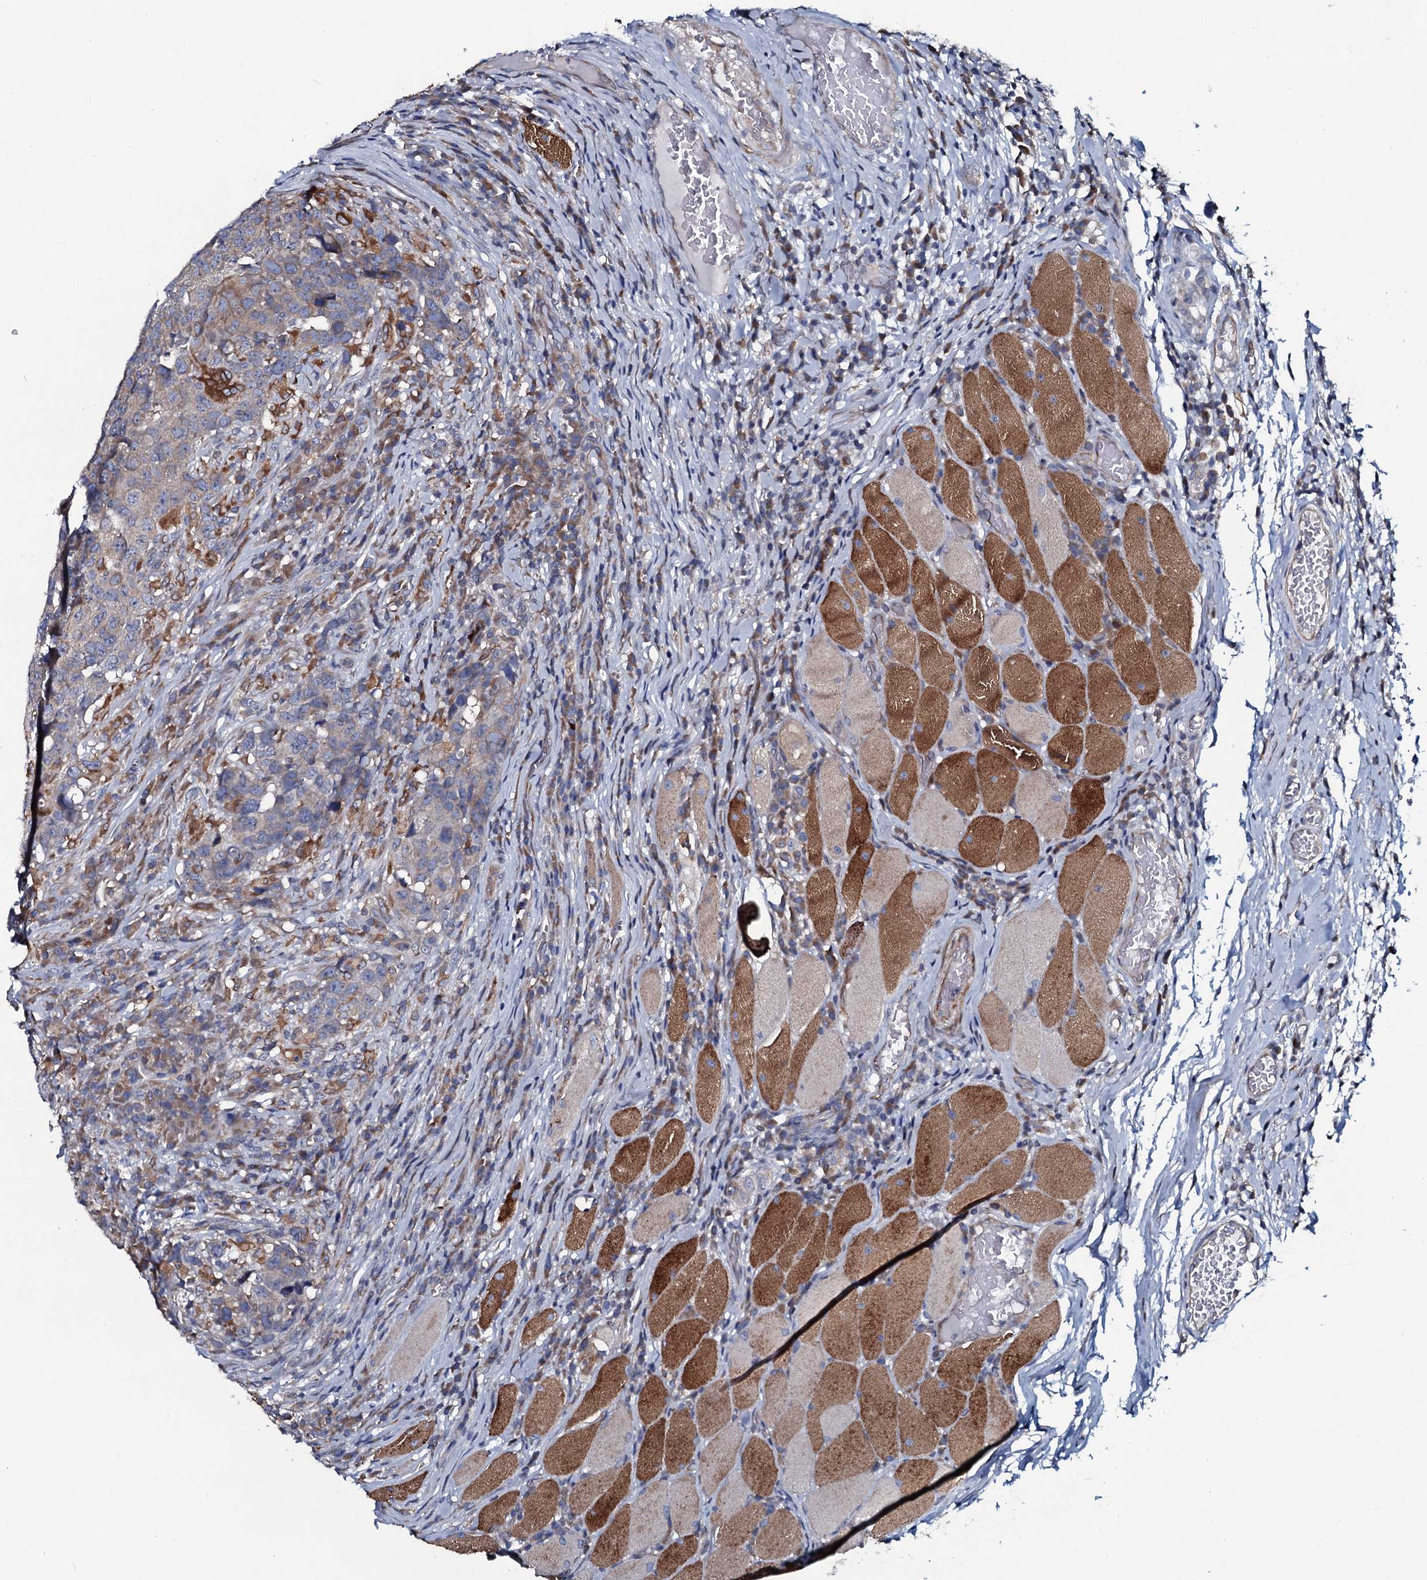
{"staining": {"intensity": "negative", "quantity": "none", "location": "none"}, "tissue": "head and neck cancer", "cell_type": "Tumor cells", "image_type": "cancer", "snomed": [{"axis": "morphology", "description": "Squamous cell carcinoma, NOS"}, {"axis": "topography", "description": "Head-Neck"}], "caption": "DAB (3,3'-diaminobenzidine) immunohistochemical staining of human squamous cell carcinoma (head and neck) exhibits no significant expression in tumor cells.", "gene": "TMEM151A", "patient": {"sex": "male", "age": 66}}